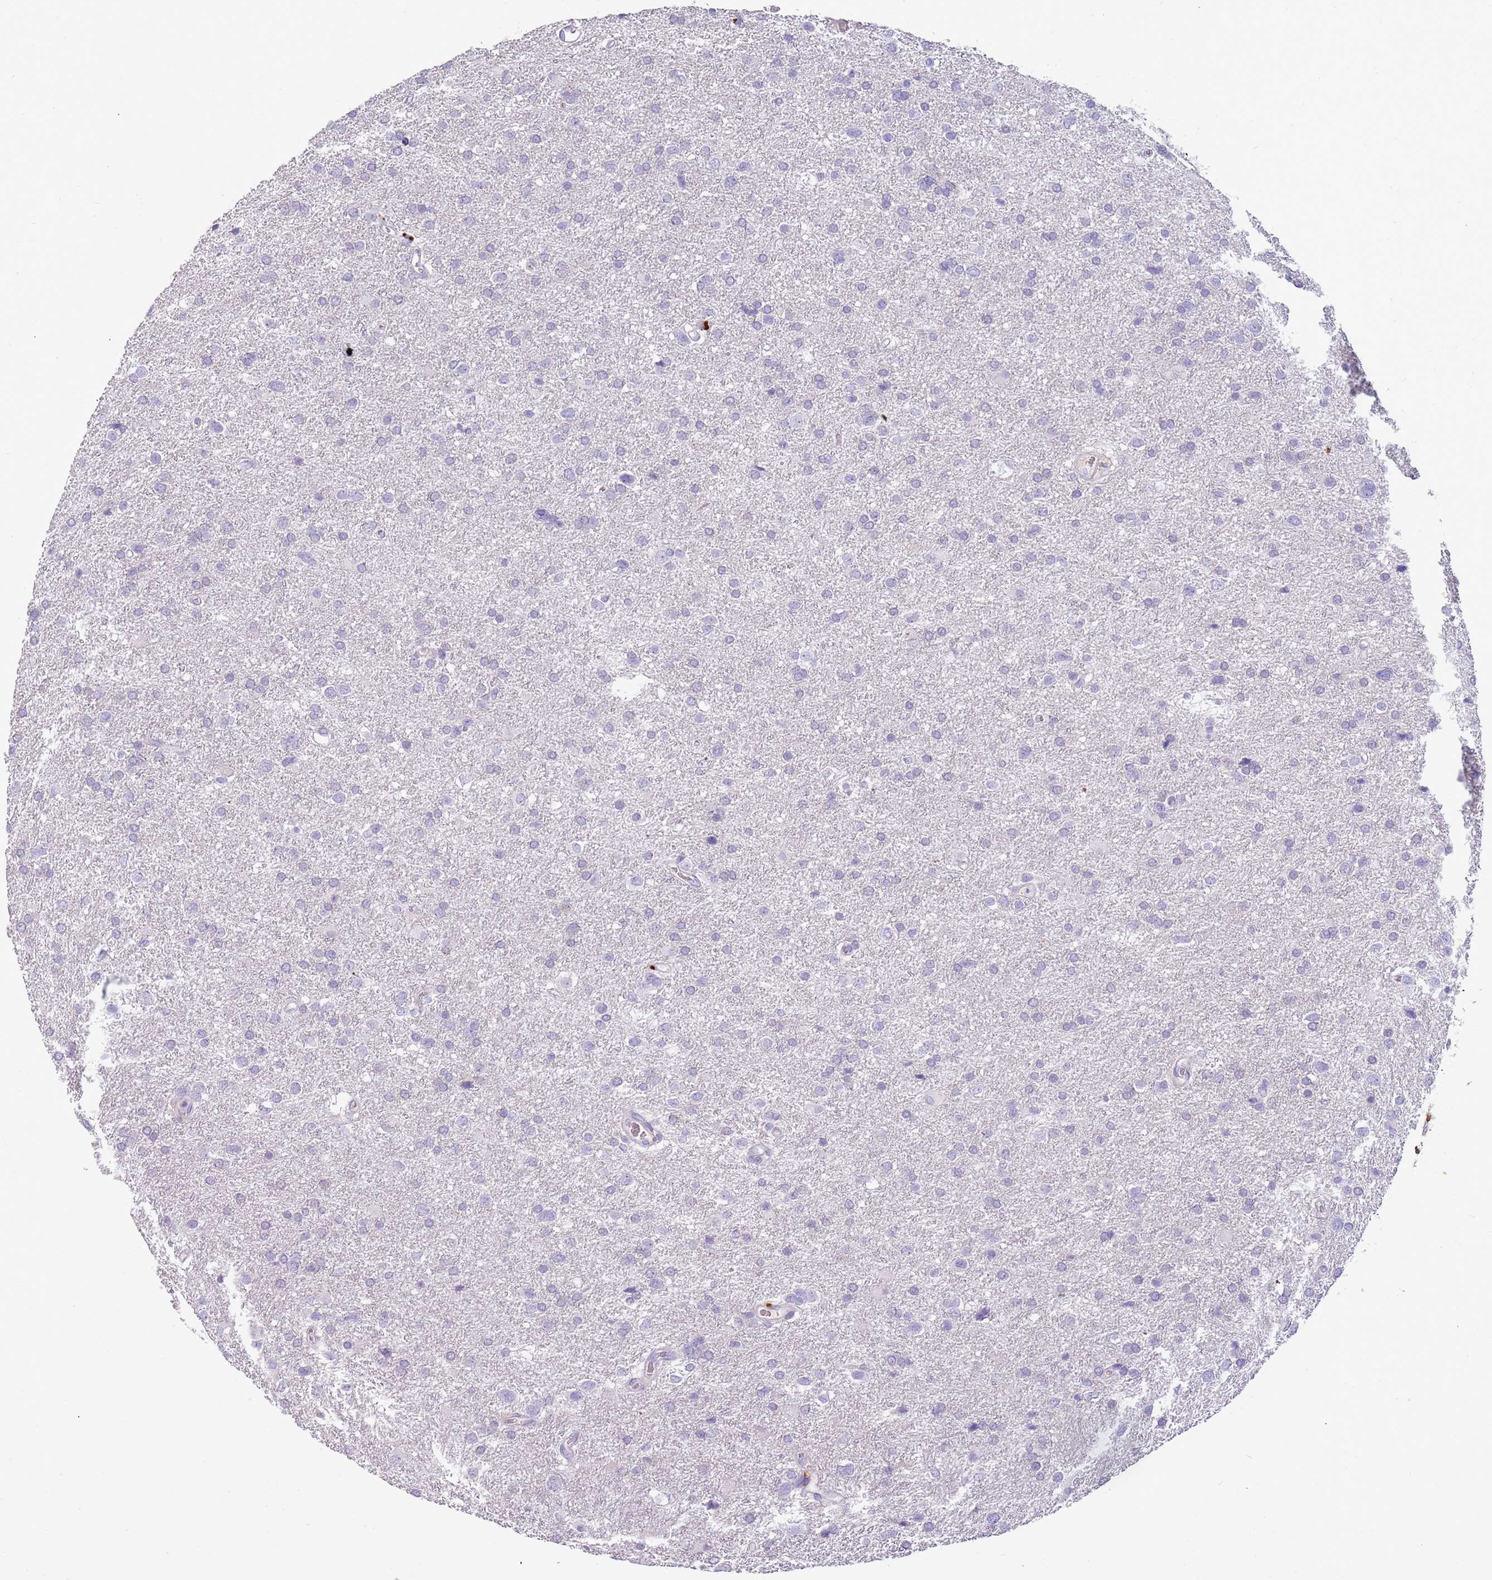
{"staining": {"intensity": "negative", "quantity": "none", "location": "none"}, "tissue": "glioma", "cell_type": "Tumor cells", "image_type": "cancer", "snomed": [{"axis": "morphology", "description": "Glioma, malignant, Low grade"}, {"axis": "topography", "description": "Brain"}], "caption": "DAB (3,3'-diaminobenzidine) immunohistochemical staining of malignant glioma (low-grade) exhibits no significant staining in tumor cells.", "gene": "NWD2", "patient": {"sex": "female", "age": 32}}